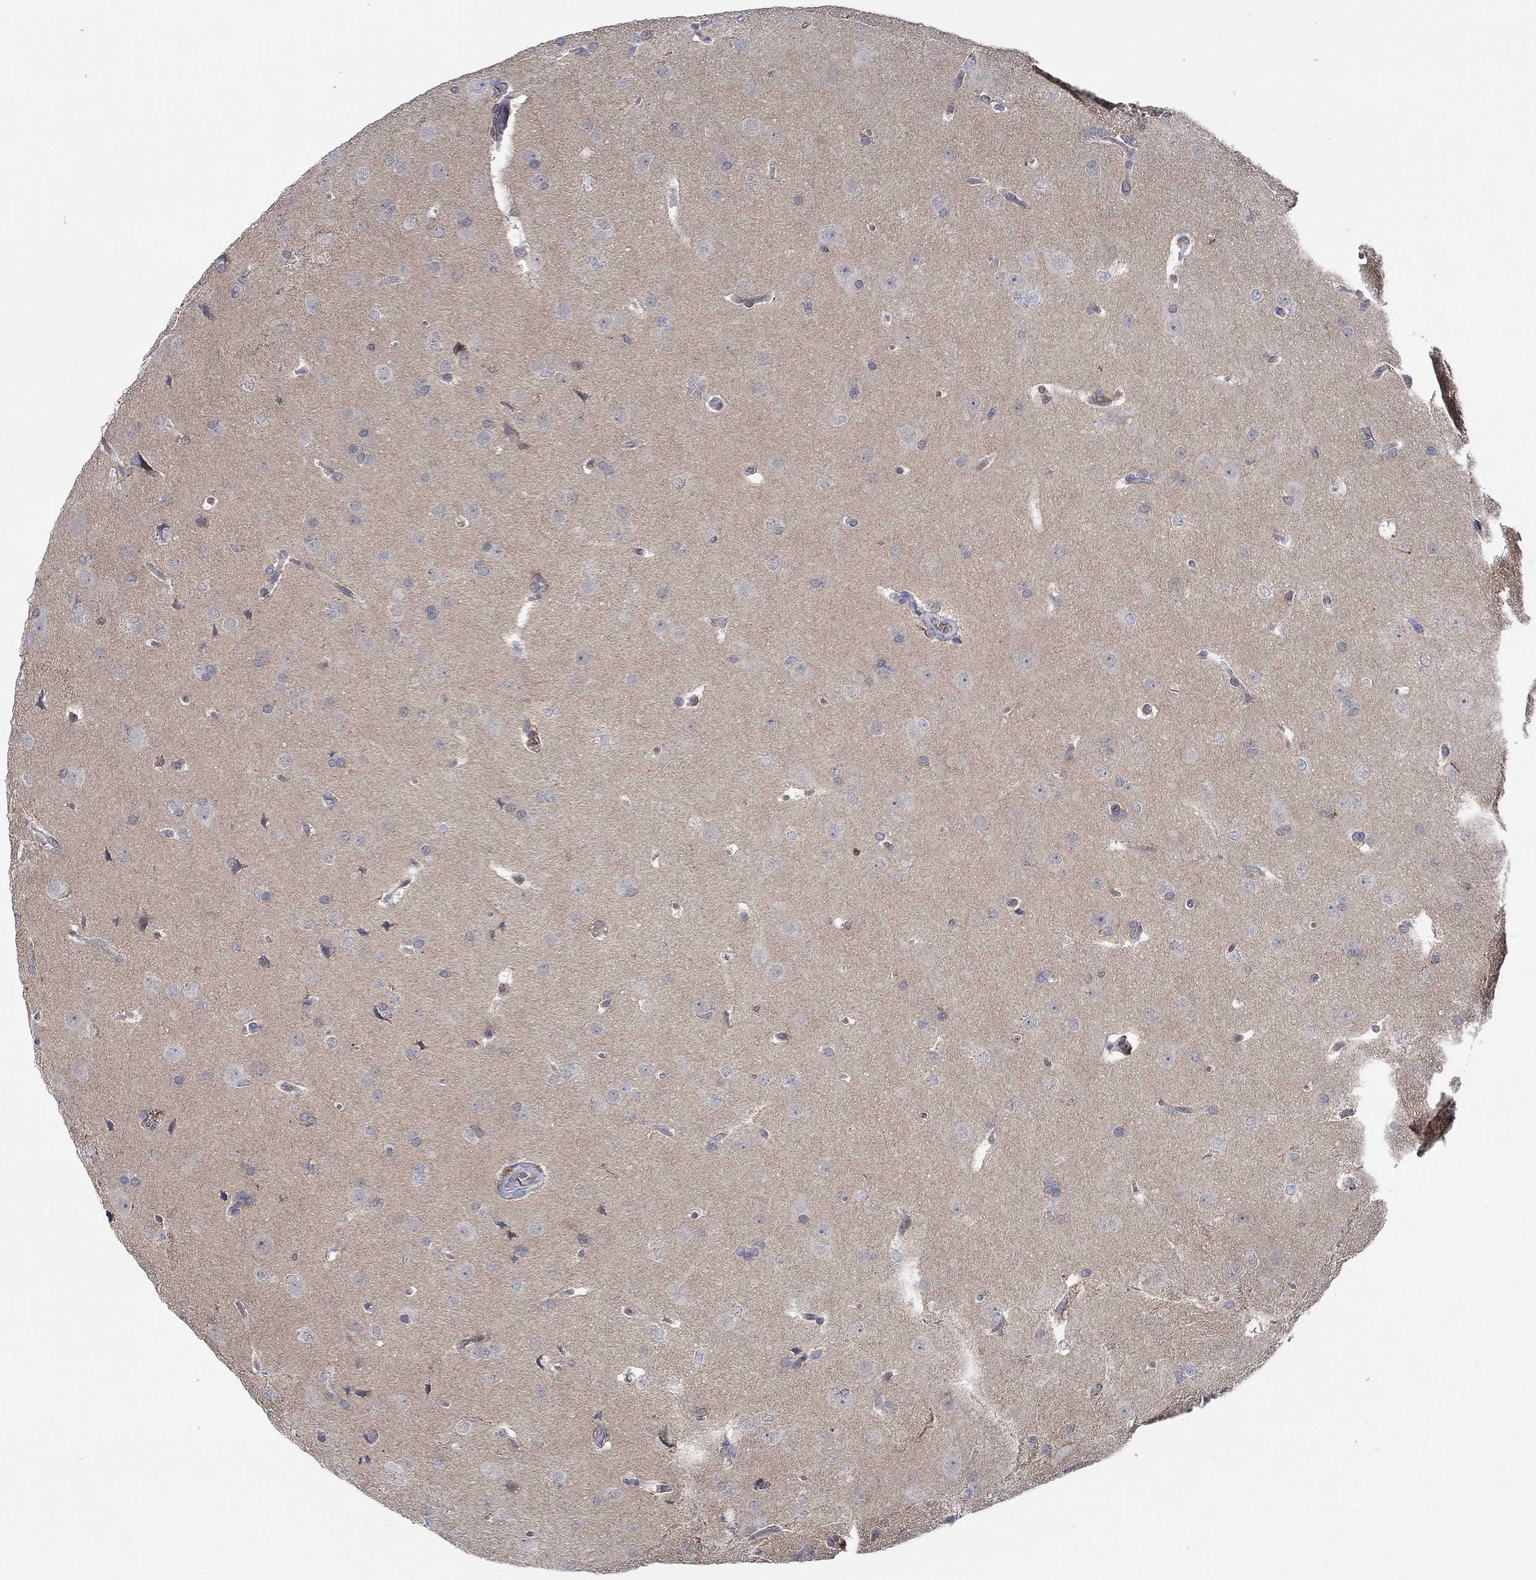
{"staining": {"intensity": "negative", "quantity": "none", "location": "none"}, "tissue": "glioma", "cell_type": "Tumor cells", "image_type": "cancer", "snomed": [{"axis": "morphology", "description": "Glioma, malignant, Low grade"}, {"axis": "topography", "description": "Brain"}], "caption": "Low-grade glioma (malignant) was stained to show a protein in brown. There is no significant staining in tumor cells. Brightfield microscopy of IHC stained with DAB (3,3'-diaminobenzidine) (brown) and hematoxylin (blue), captured at high magnification.", "gene": "MPP1", "patient": {"sex": "female", "age": 32}}